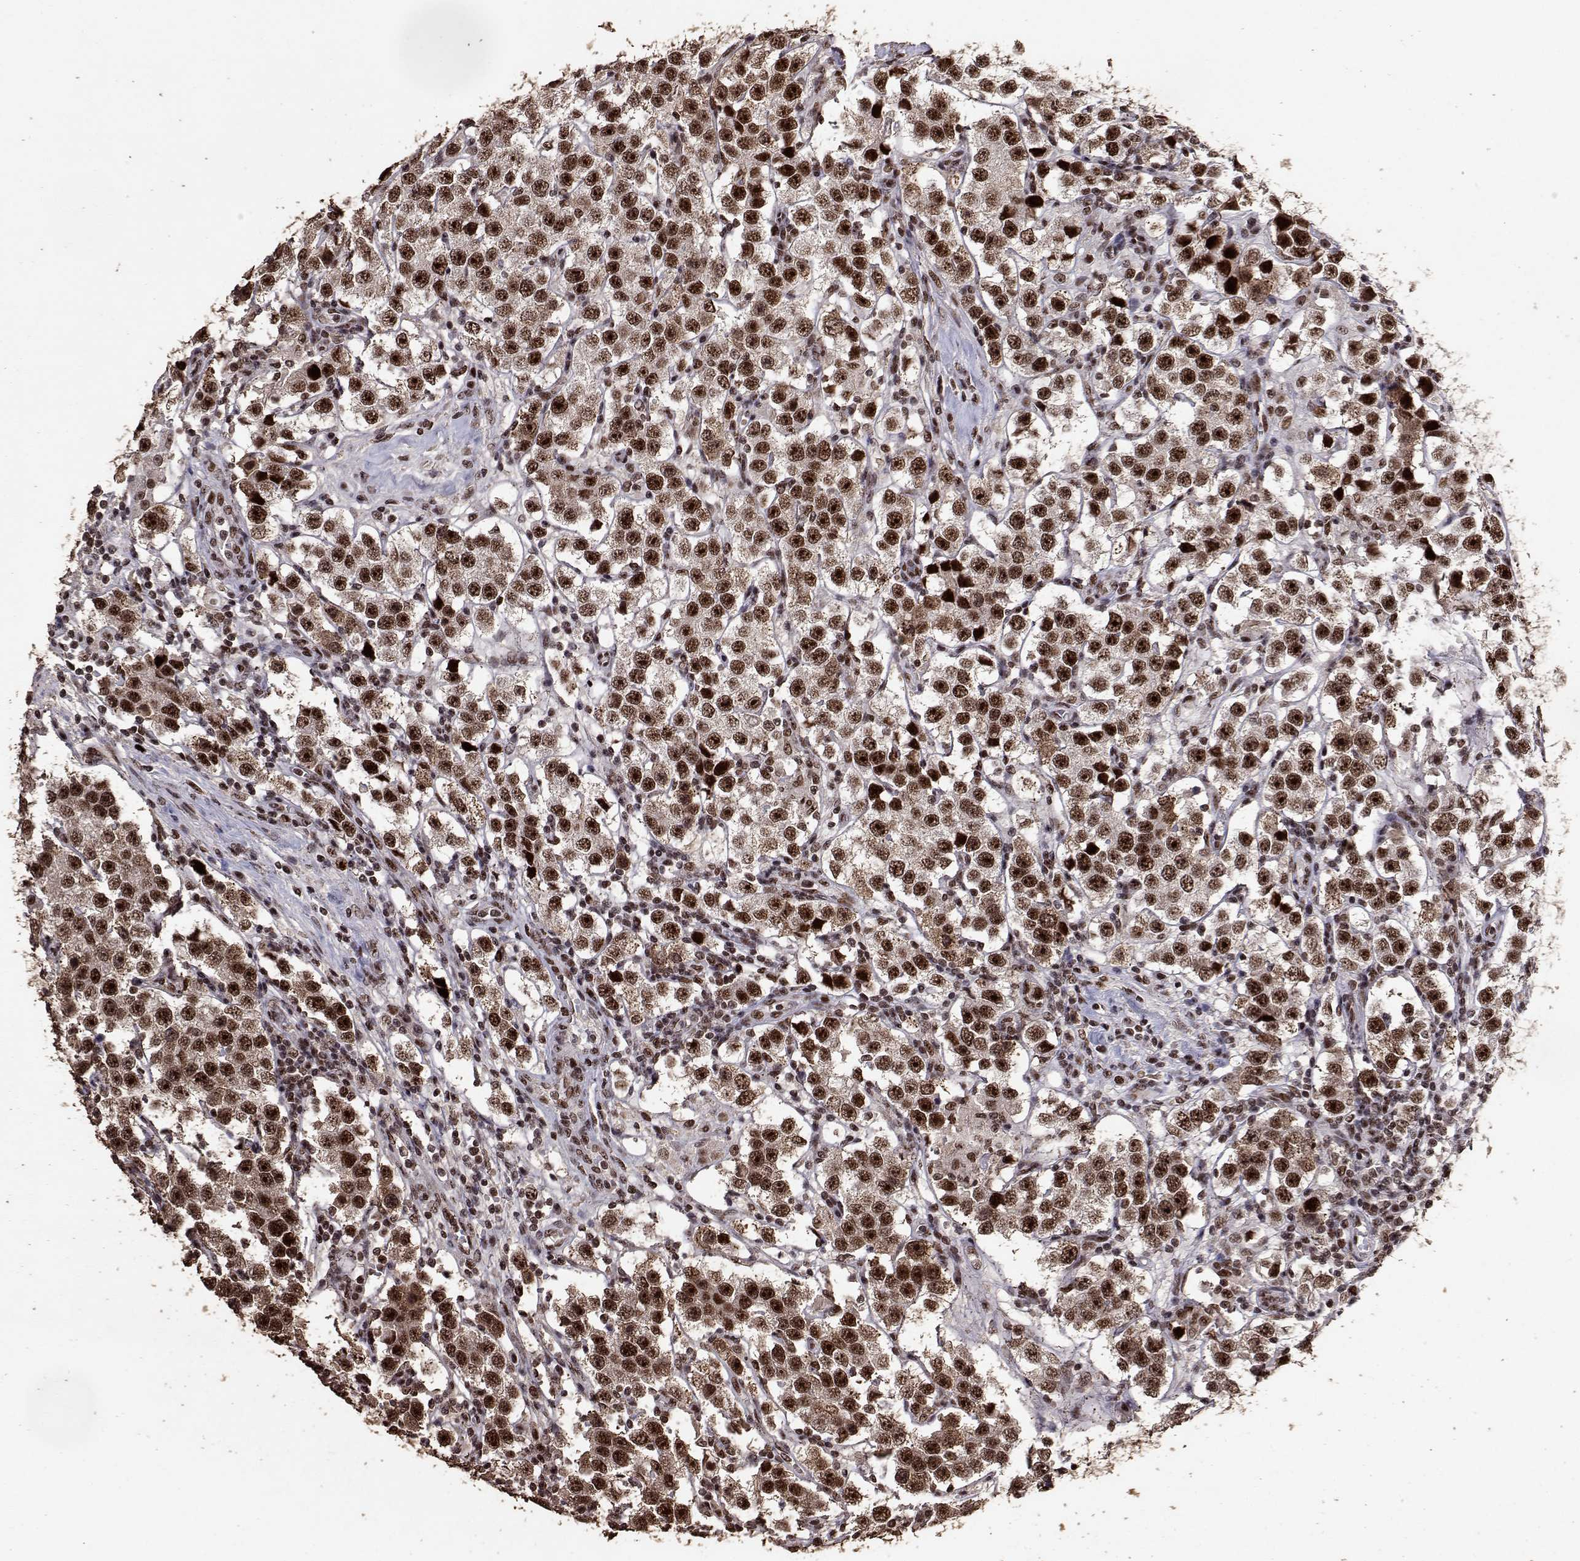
{"staining": {"intensity": "strong", "quantity": ">75%", "location": "nuclear"}, "tissue": "testis cancer", "cell_type": "Tumor cells", "image_type": "cancer", "snomed": [{"axis": "morphology", "description": "Seminoma, NOS"}, {"axis": "topography", "description": "Testis"}], "caption": "Tumor cells show high levels of strong nuclear staining in approximately >75% of cells in human testis cancer.", "gene": "TOE1", "patient": {"sex": "male", "age": 37}}